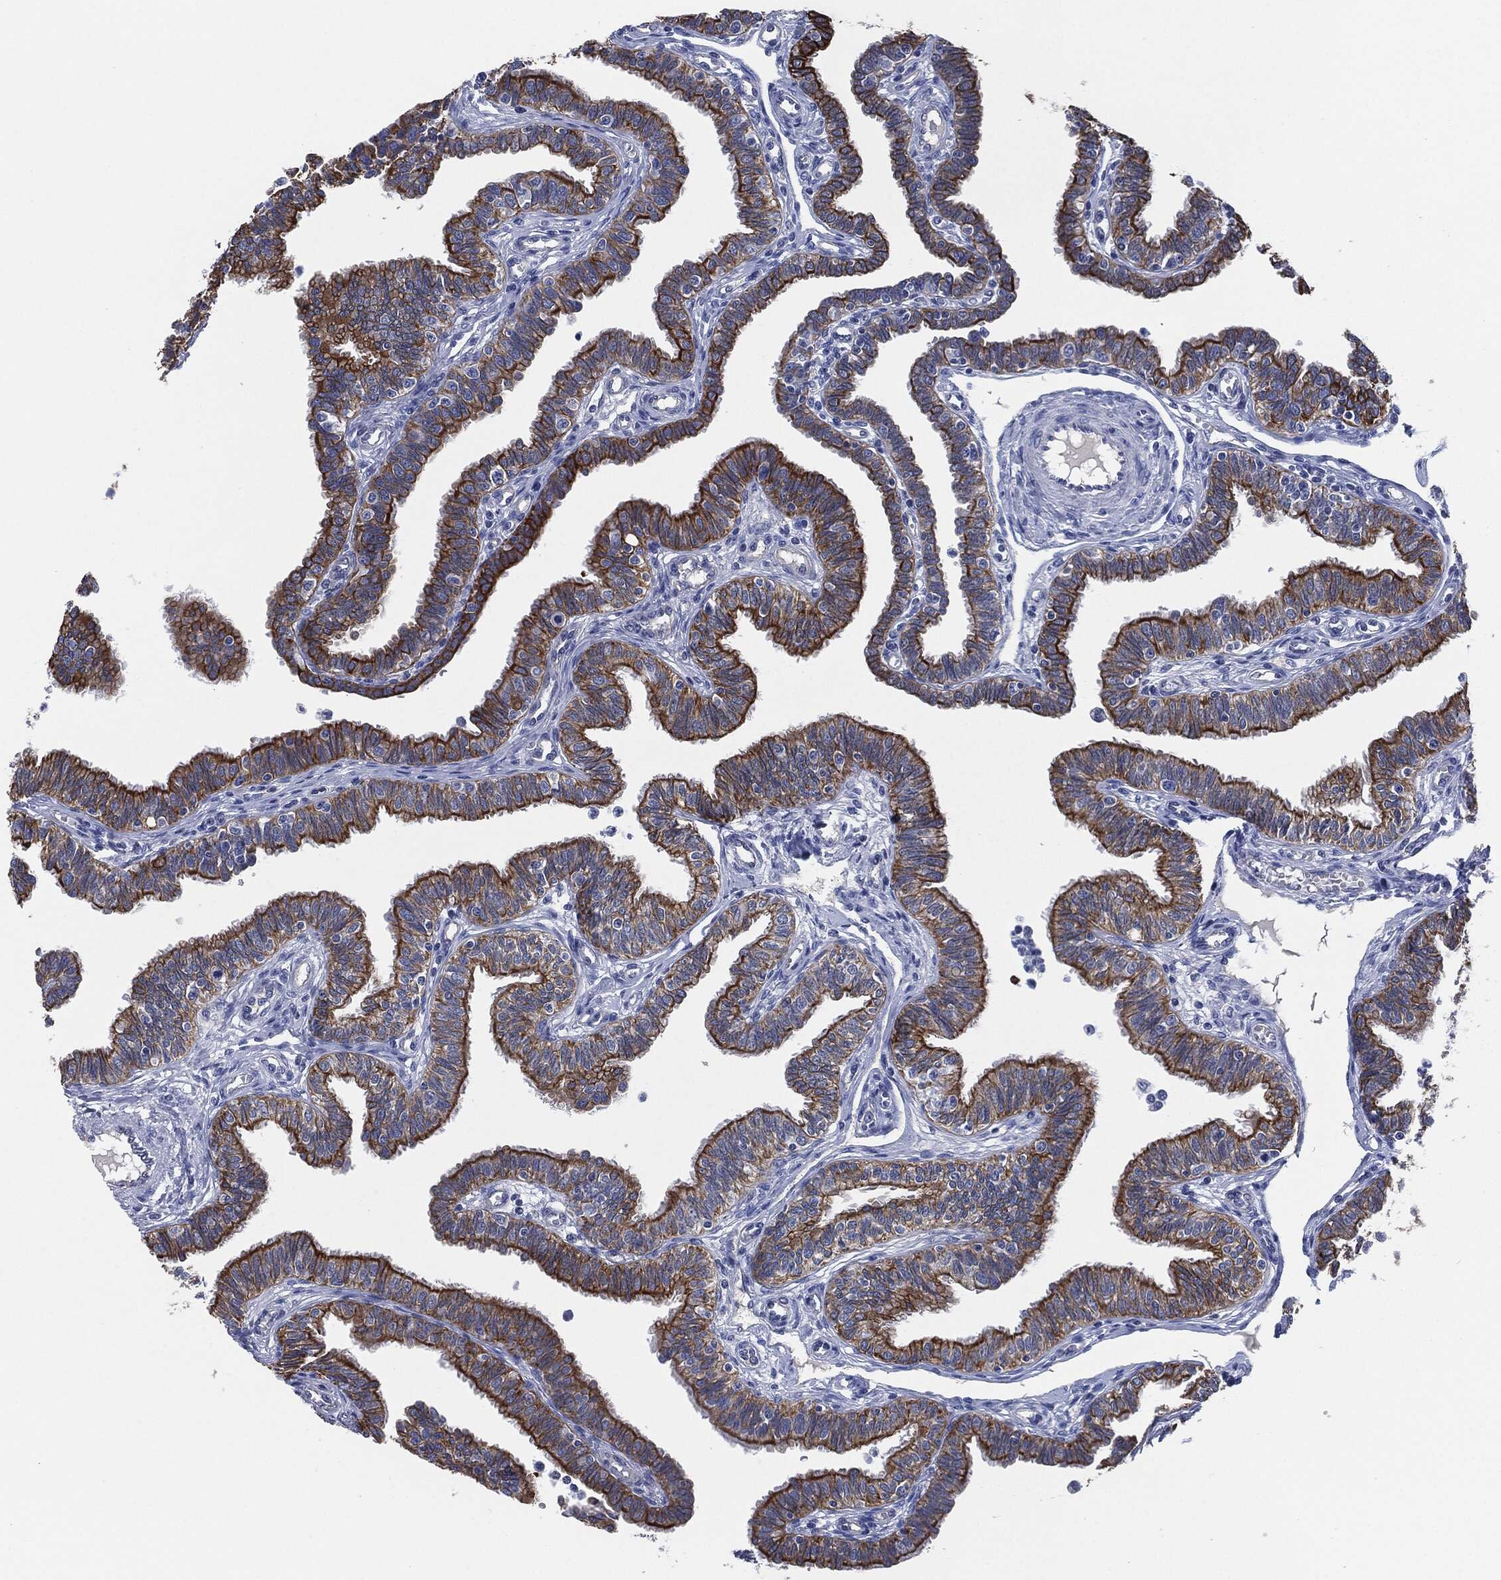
{"staining": {"intensity": "strong", "quantity": ">75%", "location": "cytoplasmic/membranous"}, "tissue": "fallopian tube", "cell_type": "Glandular cells", "image_type": "normal", "snomed": [{"axis": "morphology", "description": "Normal tissue, NOS"}, {"axis": "topography", "description": "Fallopian tube"}], "caption": "Fallopian tube stained with IHC displays strong cytoplasmic/membranous positivity in approximately >75% of glandular cells.", "gene": "SHROOM2", "patient": {"sex": "female", "age": 36}}